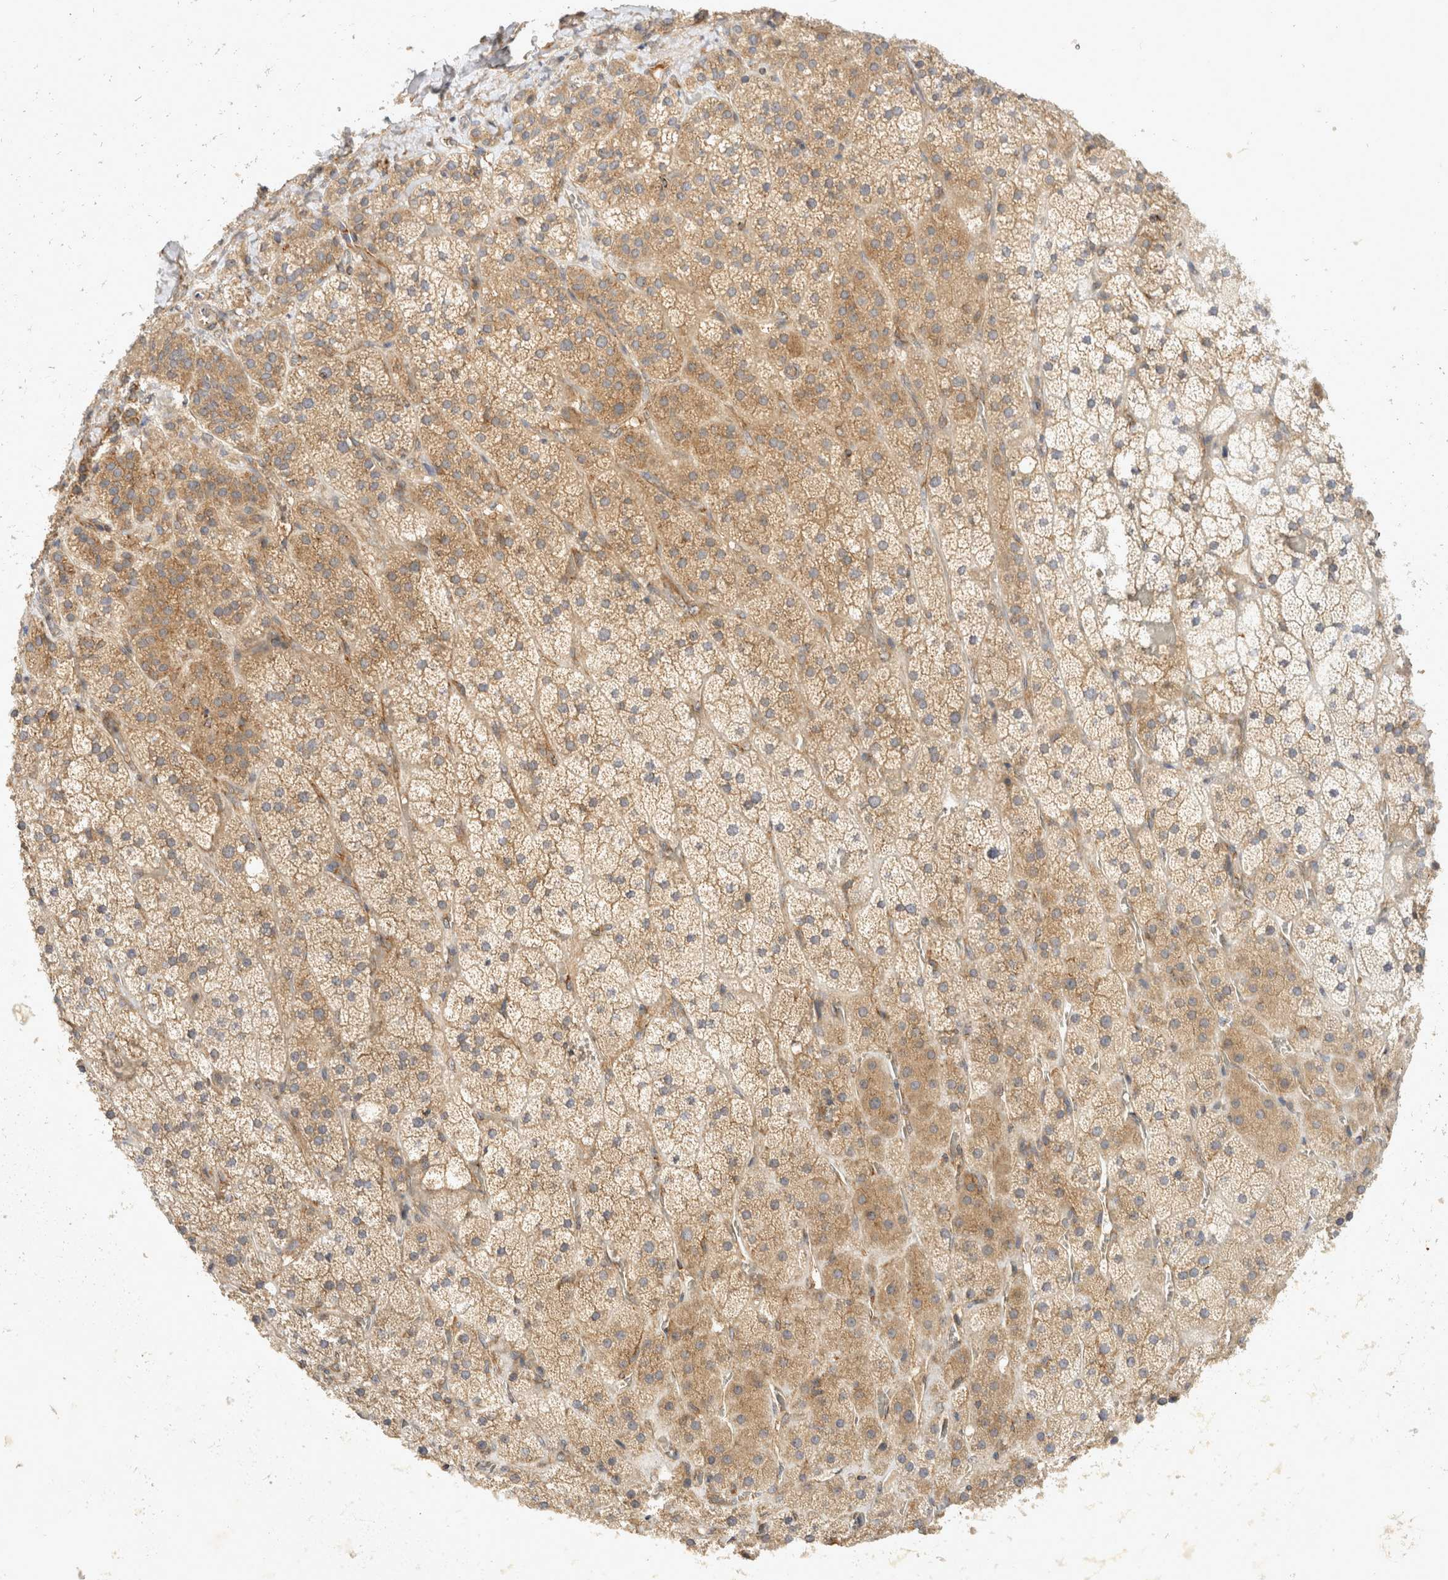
{"staining": {"intensity": "weak", "quantity": ">75%", "location": "cytoplasmic/membranous"}, "tissue": "adrenal gland", "cell_type": "Glandular cells", "image_type": "normal", "snomed": [{"axis": "morphology", "description": "Normal tissue, NOS"}, {"axis": "topography", "description": "Adrenal gland"}], "caption": "DAB (3,3'-diaminobenzidine) immunohistochemical staining of benign human adrenal gland reveals weak cytoplasmic/membranous protein staining in approximately >75% of glandular cells. (Brightfield microscopy of DAB IHC at high magnification).", "gene": "EIF4G3", "patient": {"sex": "male", "age": 57}}